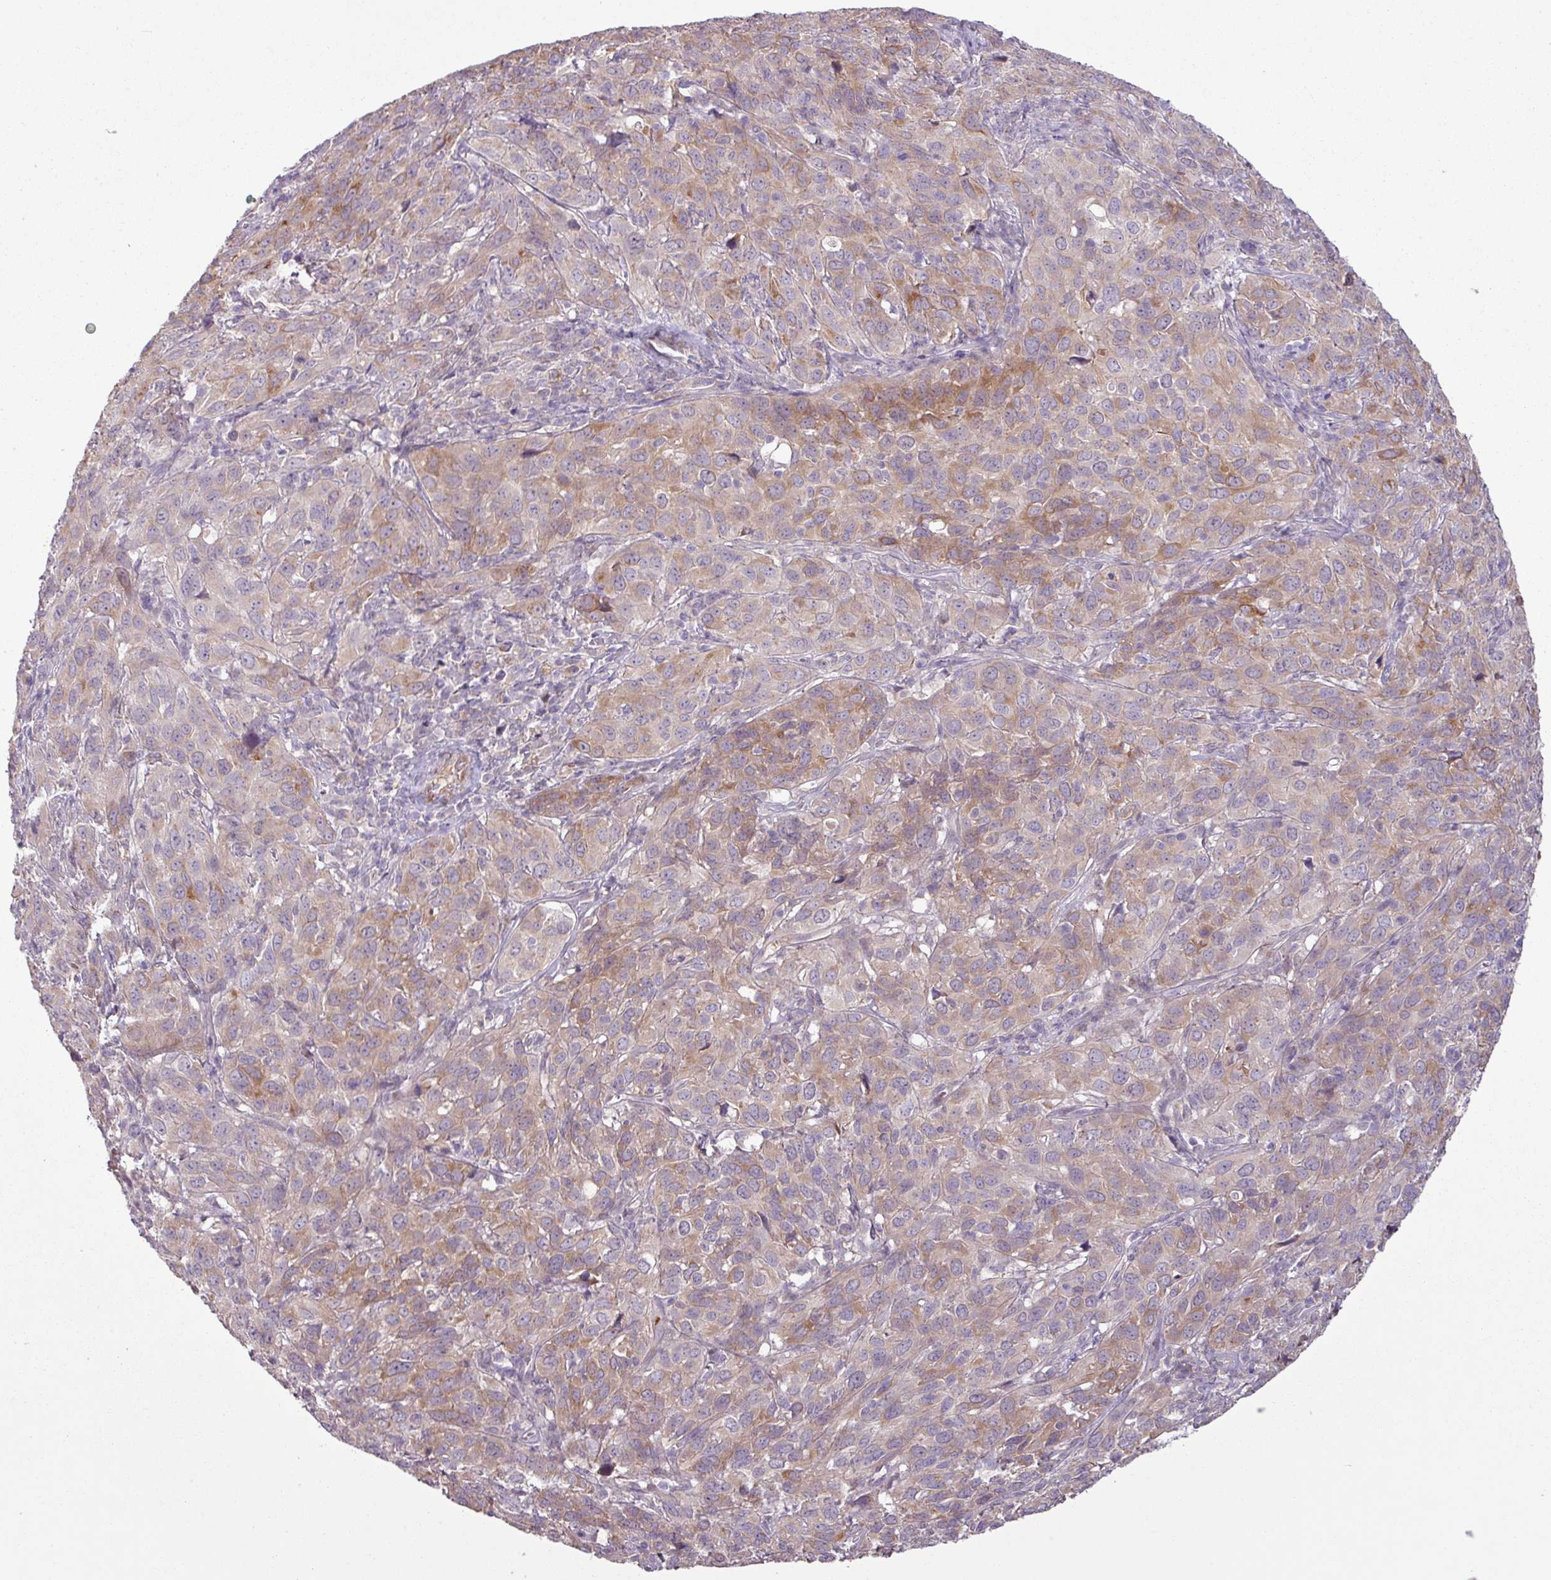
{"staining": {"intensity": "moderate", "quantity": "<25%", "location": "cytoplasmic/membranous"}, "tissue": "cervical cancer", "cell_type": "Tumor cells", "image_type": "cancer", "snomed": [{"axis": "morphology", "description": "Normal tissue, NOS"}, {"axis": "morphology", "description": "Squamous cell carcinoma, NOS"}, {"axis": "topography", "description": "Cervix"}], "caption": "Moderate cytoplasmic/membranous staining is appreciated in about <25% of tumor cells in cervical squamous cell carcinoma. The staining was performed using DAB to visualize the protein expression in brown, while the nuclei were stained in blue with hematoxylin (Magnification: 20x).", "gene": "C4B", "patient": {"sex": "female", "age": 51}}